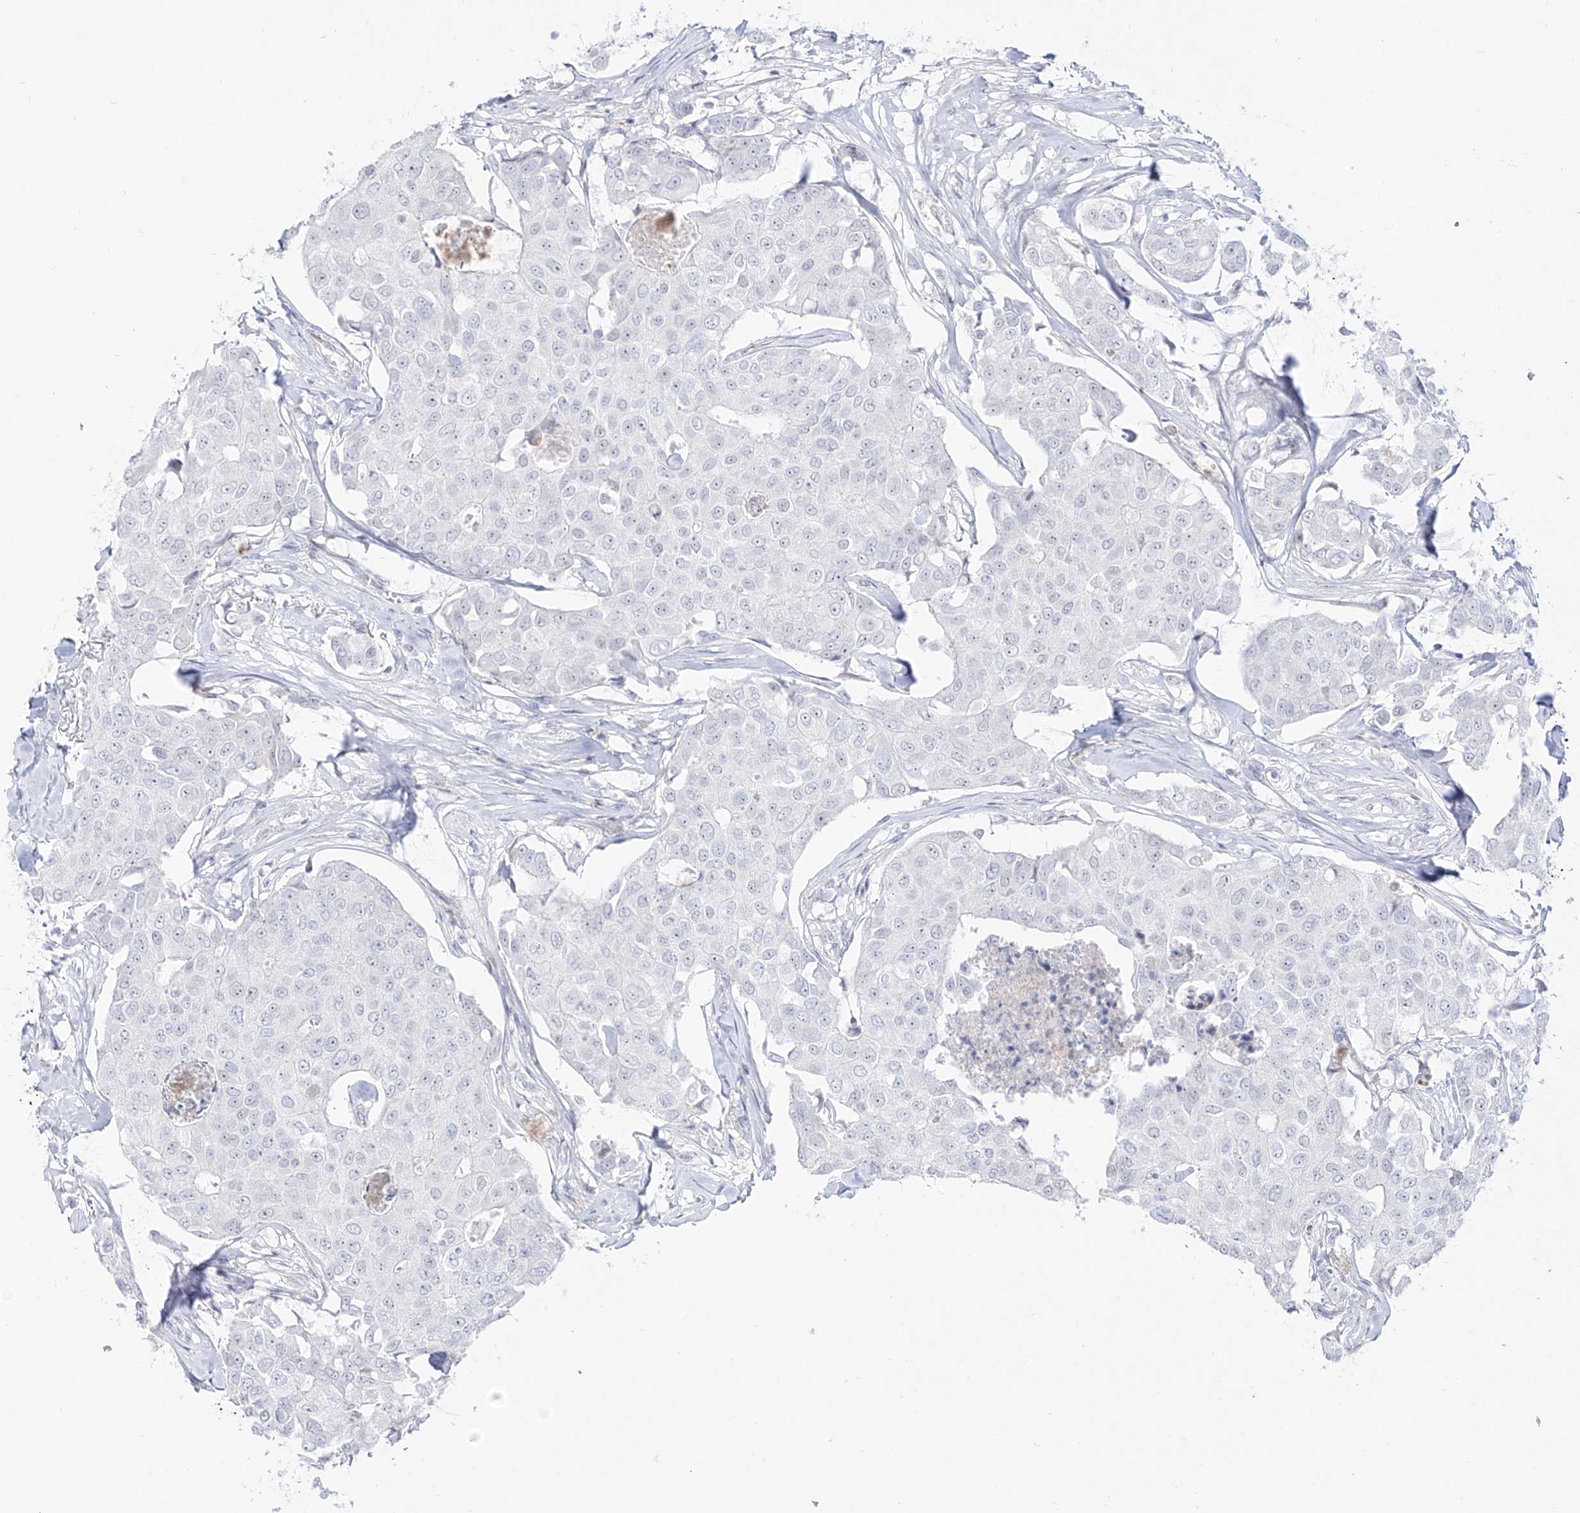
{"staining": {"intensity": "negative", "quantity": "none", "location": "none"}, "tissue": "breast cancer", "cell_type": "Tumor cells", "image_type": "cancer", "snomed": [{"axis": "morphology", "description": "Duct carcinoma"}, {"axis": "topography", "description": "Breast"}], "caption": "An image of human breast infiltrating ductal carcinoma is negative for staining in tumor cells.", "gene": "ZNF180", "patient": {"sex": "female", "age": 80}}